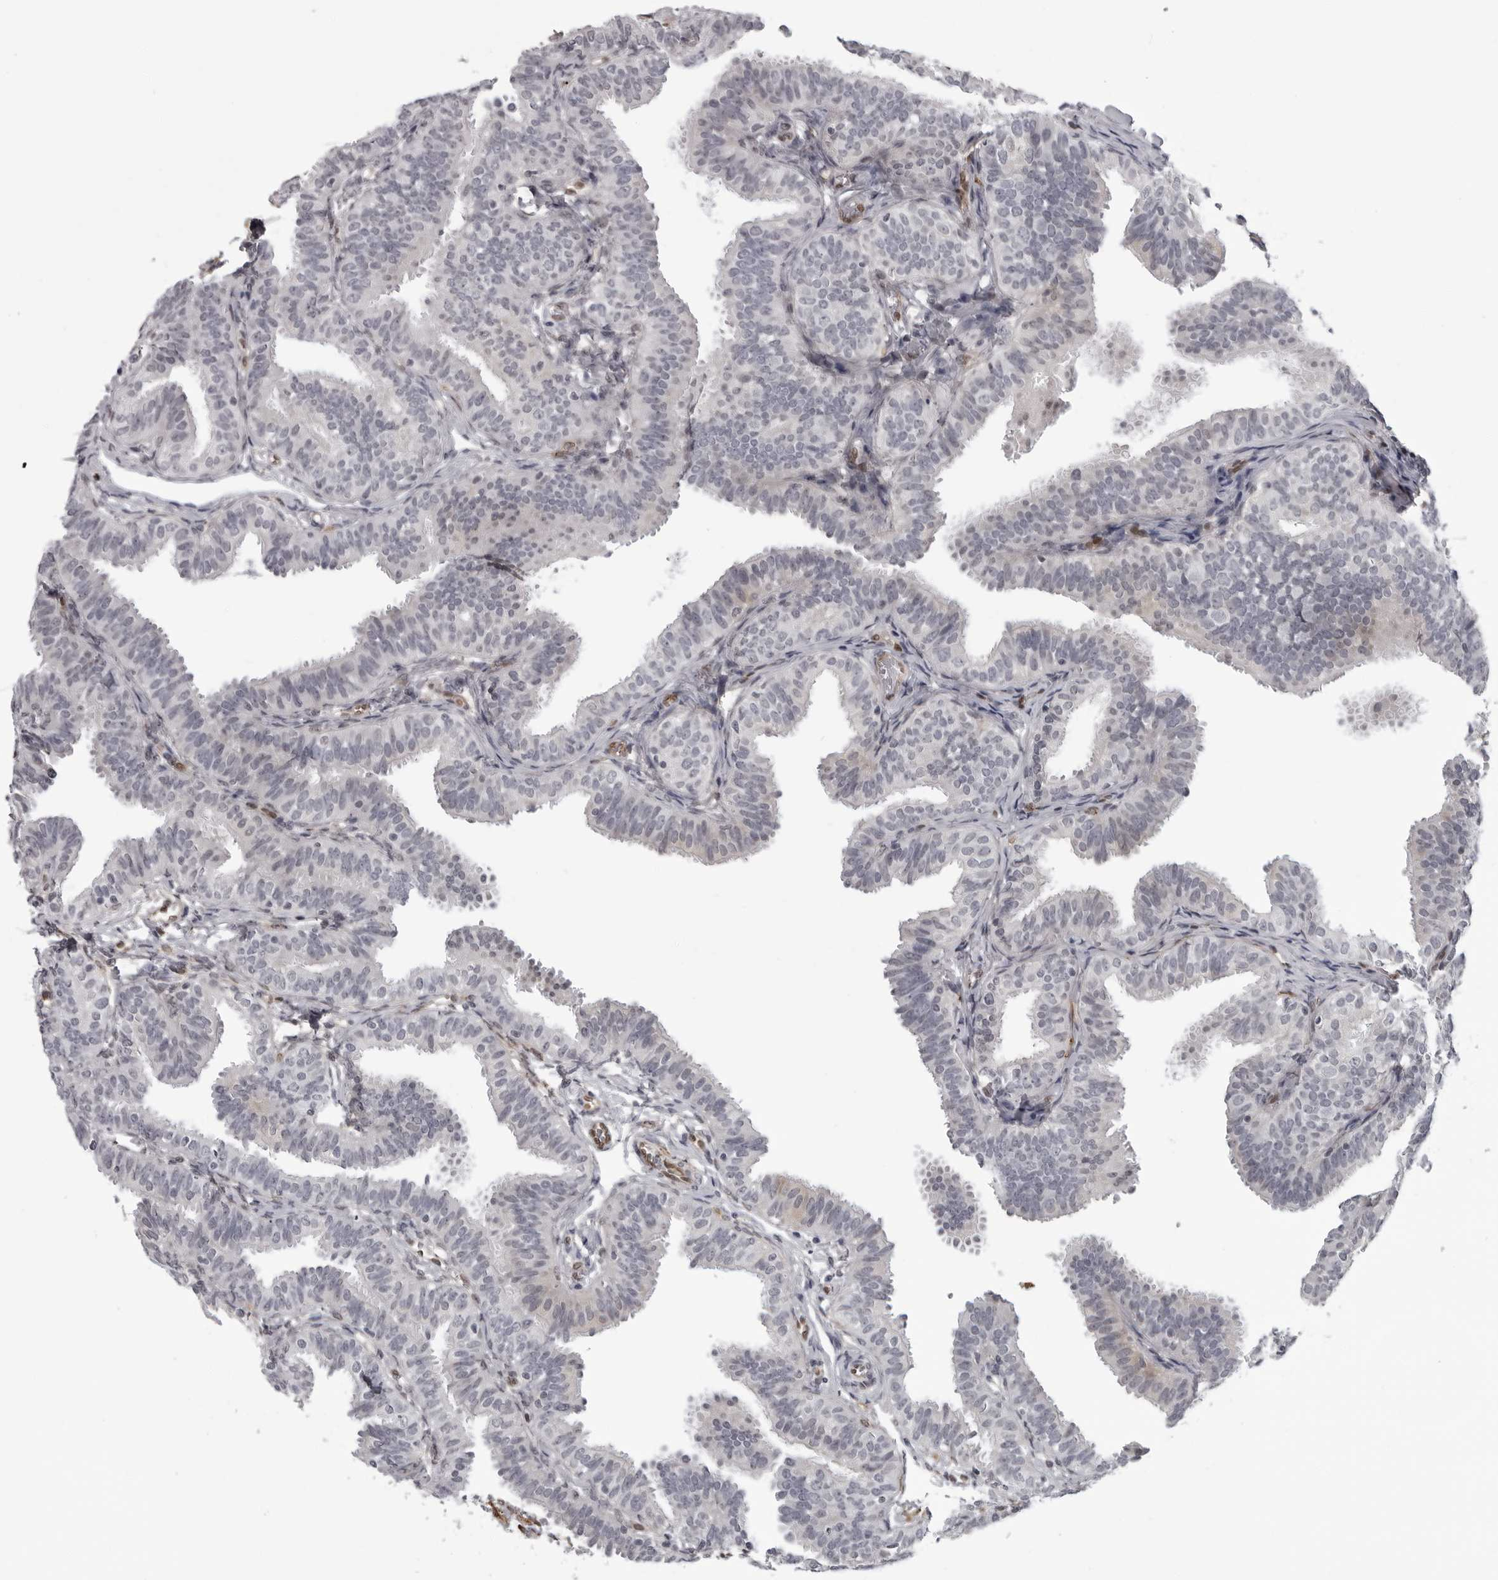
{"staining": {"intensity": "negative", "quantity": "none", "location": "none"}, "tissue": "fallopian tube", "cell_type": "Glandular cells", "image_type": "normal", "snomed": [{"axis": "morphology", "description": "Normal tissue, NOS"}, {"axis": "topography", "description": "Fallopian tube"}], "caption": "Immunohistochemistry image of normal fallopian tube stained for a protein (brown), which exhibits no positivity in glandular cells.", "gene": "MAPK12", "patient": {"sex": "female", "age": 35}}